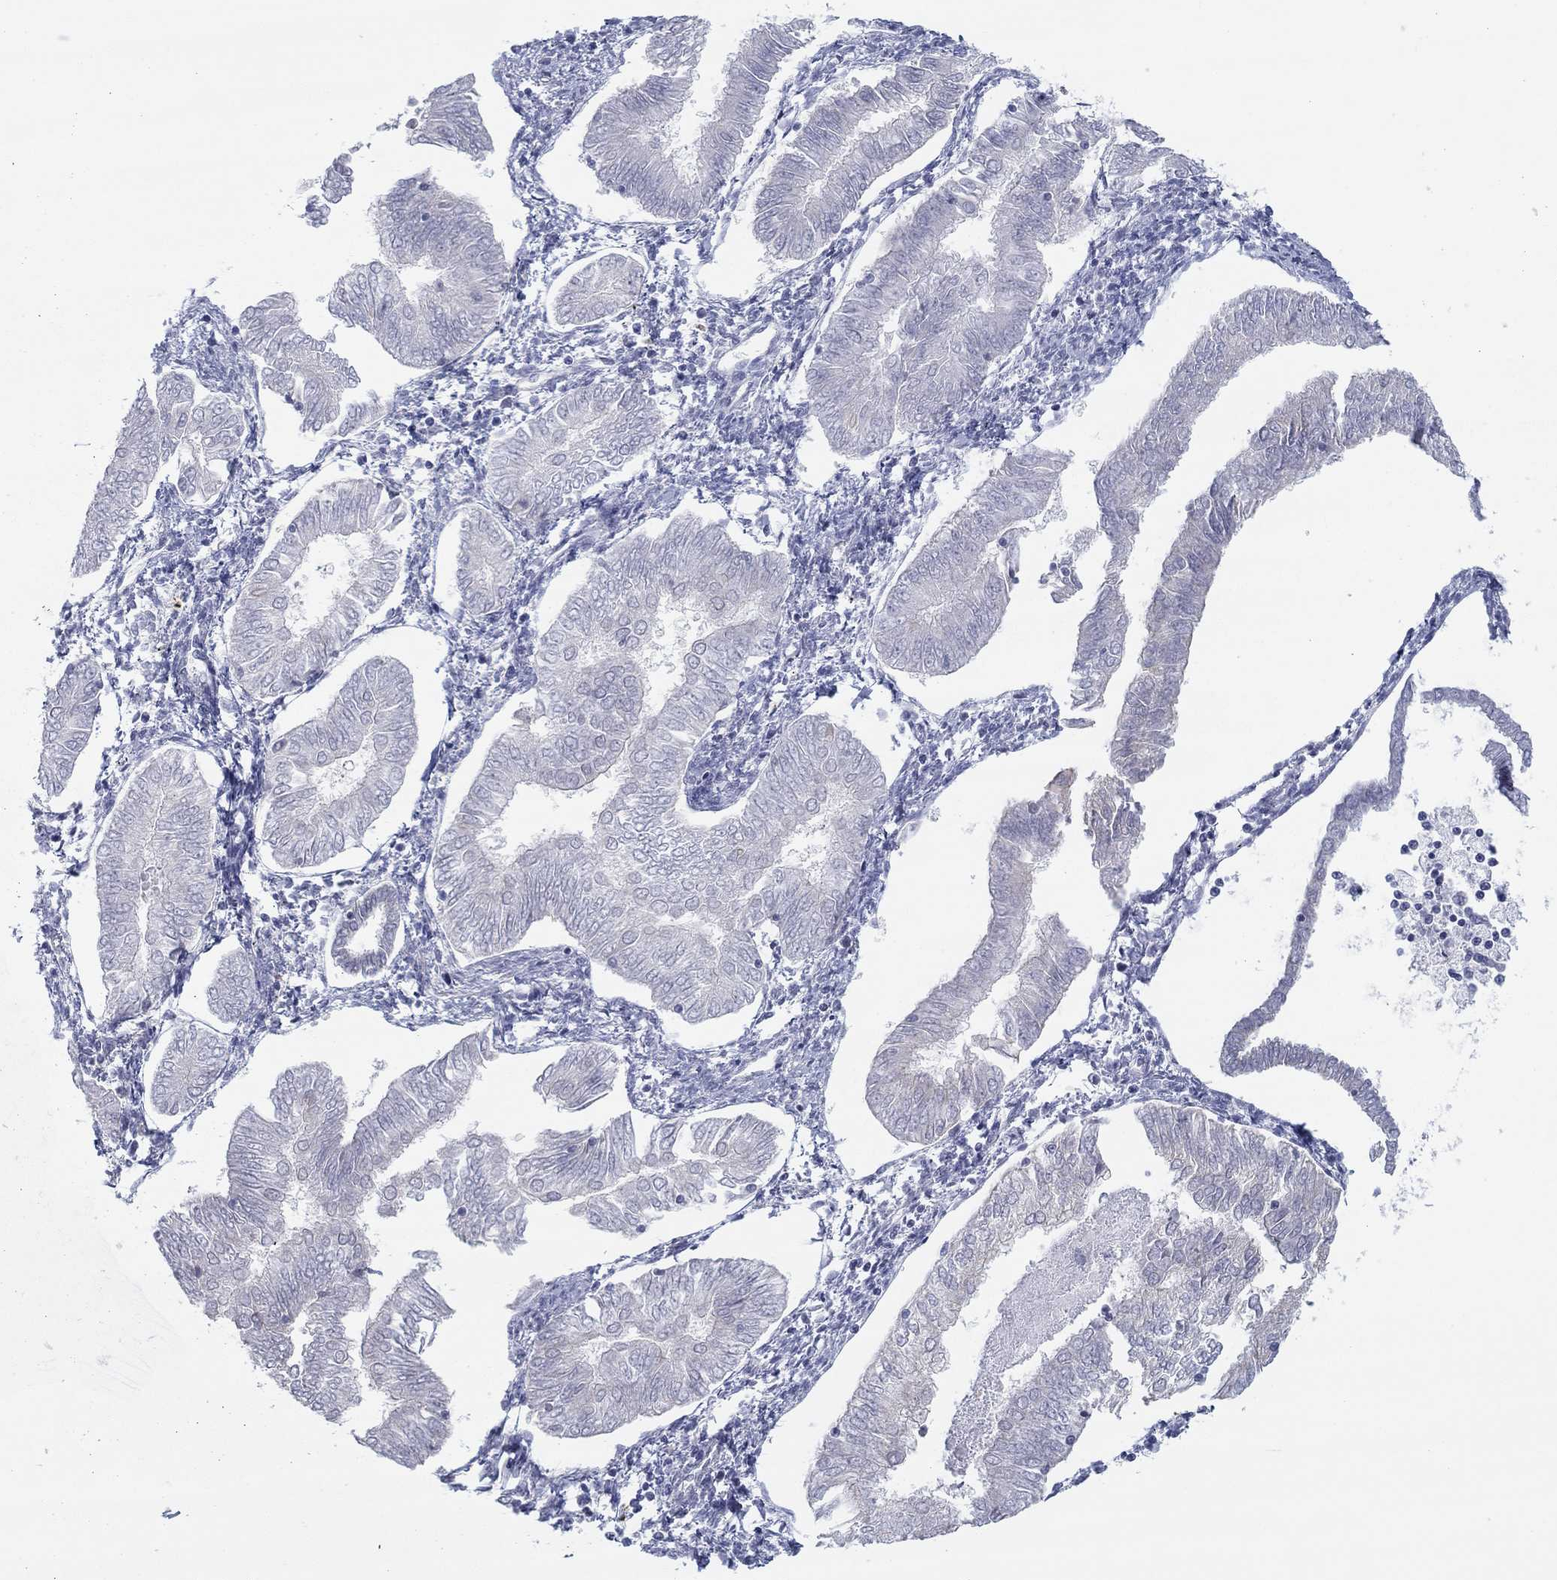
{"staining": {"intensity": "negative", "quantity": "none", "location": "none"}, "tissue": "endometrial cancer", "cell_type": "Tumor cells", "image_type": "cancer", "snomed": [{"axis": "morphology", "description": "Adenocarcinoma, NOS"}, {"axis": "topography", "description": "Endometrium"}], "caption": "There is no significant expression in tumor cells of endometrial cancer. (Brightfield microscopy of DAB immunohistochemistry at high magnification).", "gene": "SLC22A2", "patient": {"sex": "female", "age": 53}}